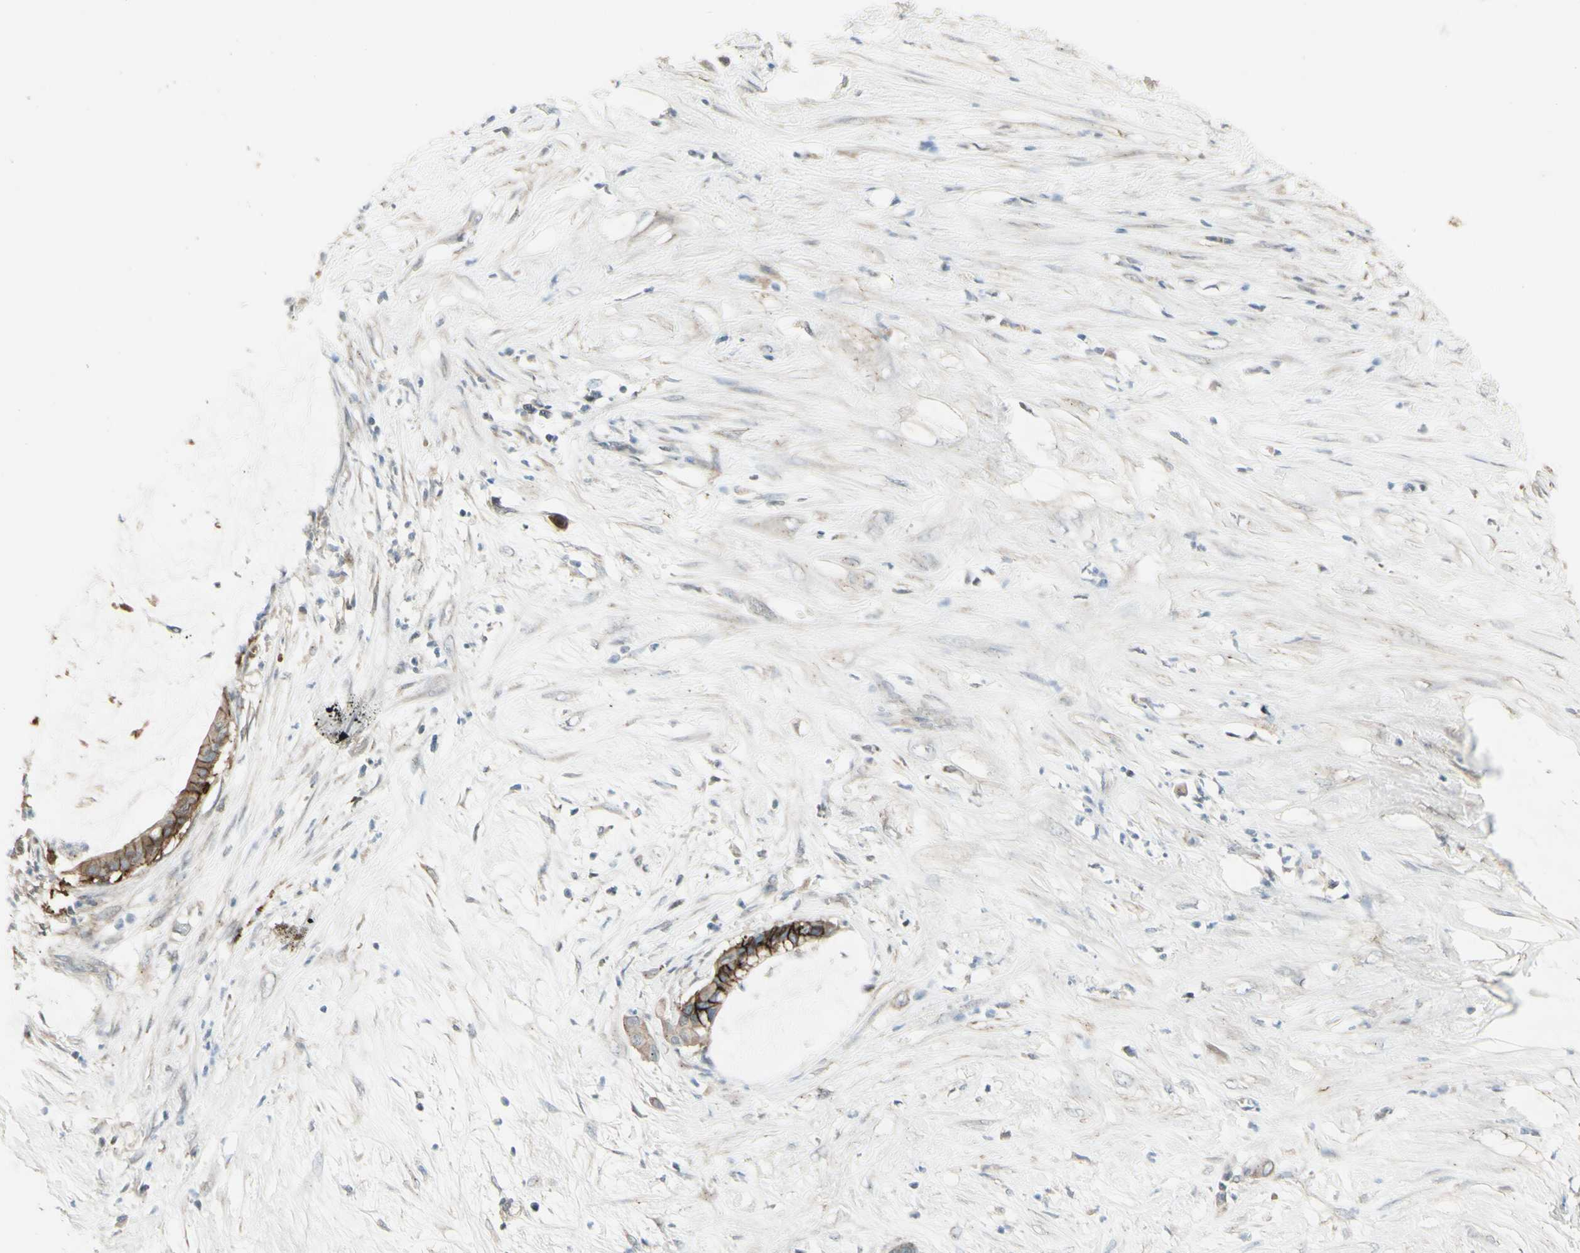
{"staining": {"intensity": "moderate", "quantity": ">75%", "location": "cytoplasmic/membranous"}, "tissue": "pancreatic cancer", "cell_type": "Tumor cells", "image_type": "cancer", "snomed": [{"axis": "morphology", "description": "Adenocarcinoma, NOS"}, {"axis": "topography", "description": "Pancreas"}], "caption": "Pancreatic adenocarcinoma tissue reveals moderate cytoplasmic/membranous expression in approximately >75% of tumor cells, visualized by immunohistochemistry.", "gene": "FXYD3", "patient": {"sex": "male", "age": 41}}